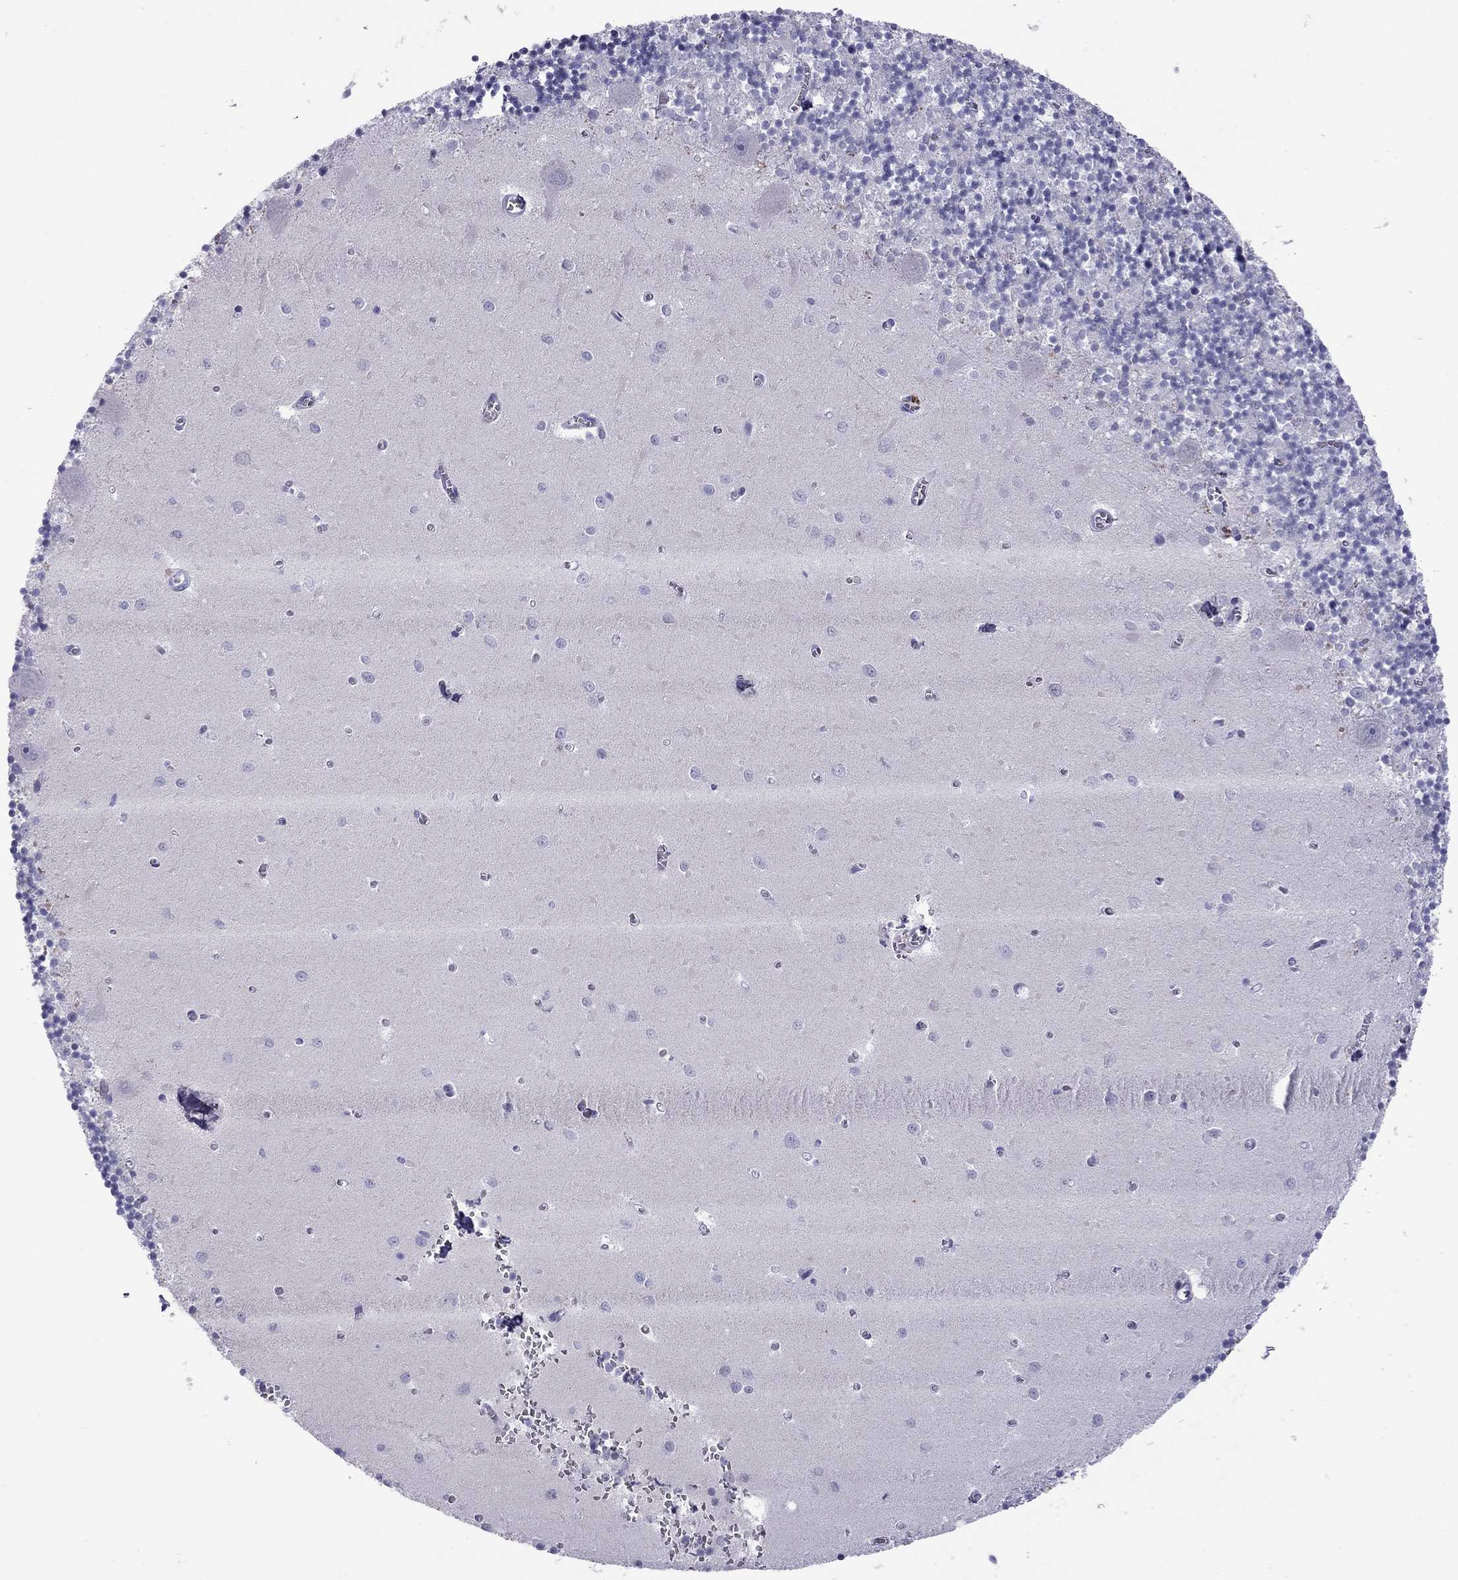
{"staining": {"intensity": "negative", "quantity": "none", "location": "none"}, "tissue": "cerebellum", "cell_type": "Cells in granular layer", "image_type": "normal", "snomed": [{"axis": "morphology", "description": "Normal tissue, NOS"}, {"axis": "topography", "description": "Cerebellum"}], "caption": "Normal cerebellum was stained to show a protein in brown. There is no significant expression in cells in granular layer. (Immunohistochemistry (ihc), brightfield microscopy, high magnification).", "gene": "MUC16", "patient": {"sex": "female", "age": 64}}